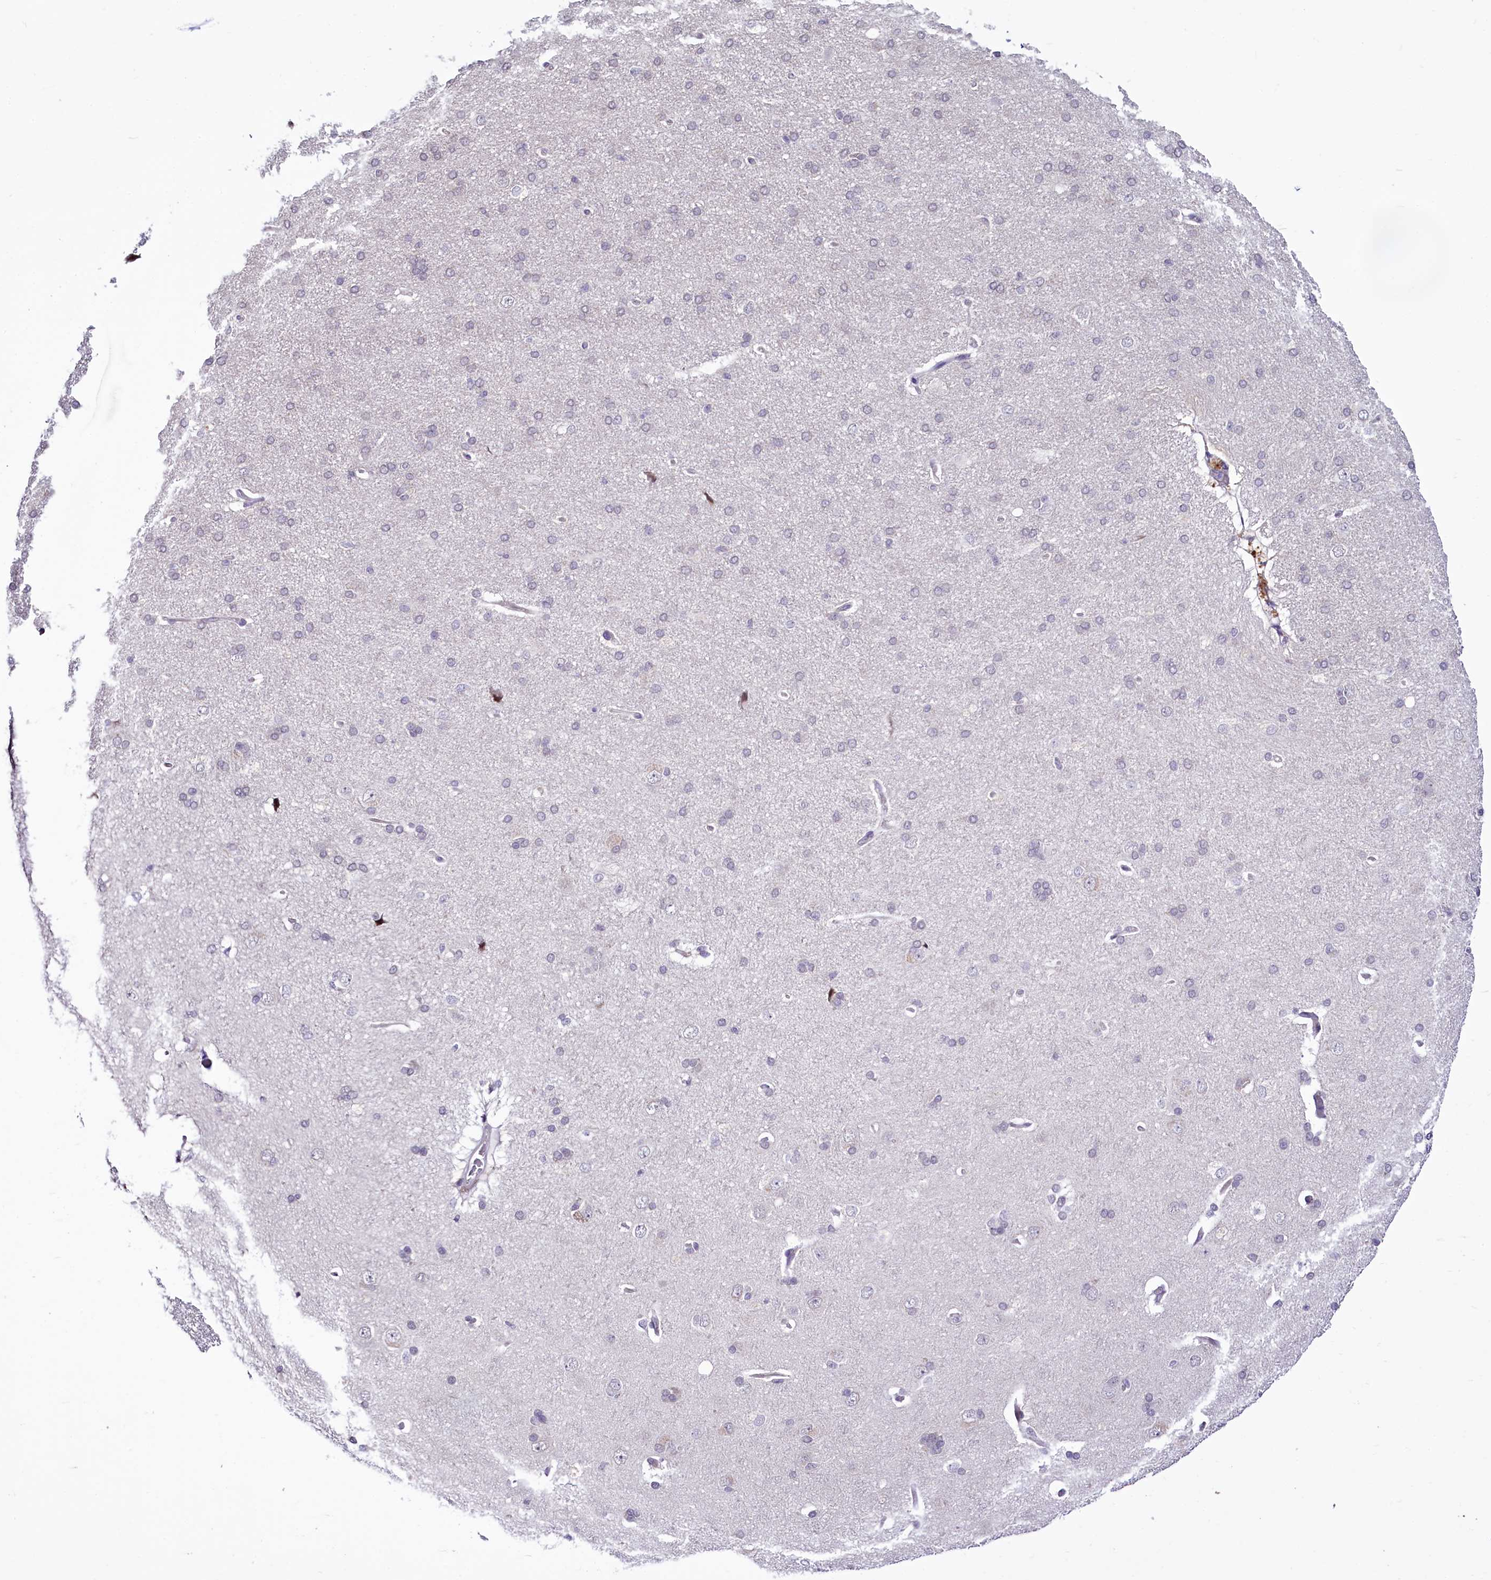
{"staining": {"intensity": "negative", "quantity": "none", "location": "none"}, "tissue": "cerebral cortex", "cell_type": "Endothelial cells", "image_type": "normal", "snomed": [{"axis": "morphology", "description": "Normal tissue, NOS"}, {"axis": "topography", "description": "Cerebral cortex"}], "caption": "IHC histopathology image of normal cerebral cortex stained for a protein (brown), which shows no staining in endothelial cells.", "gene": "BANK1", "patient": {"sex": "male", "age": 62}}